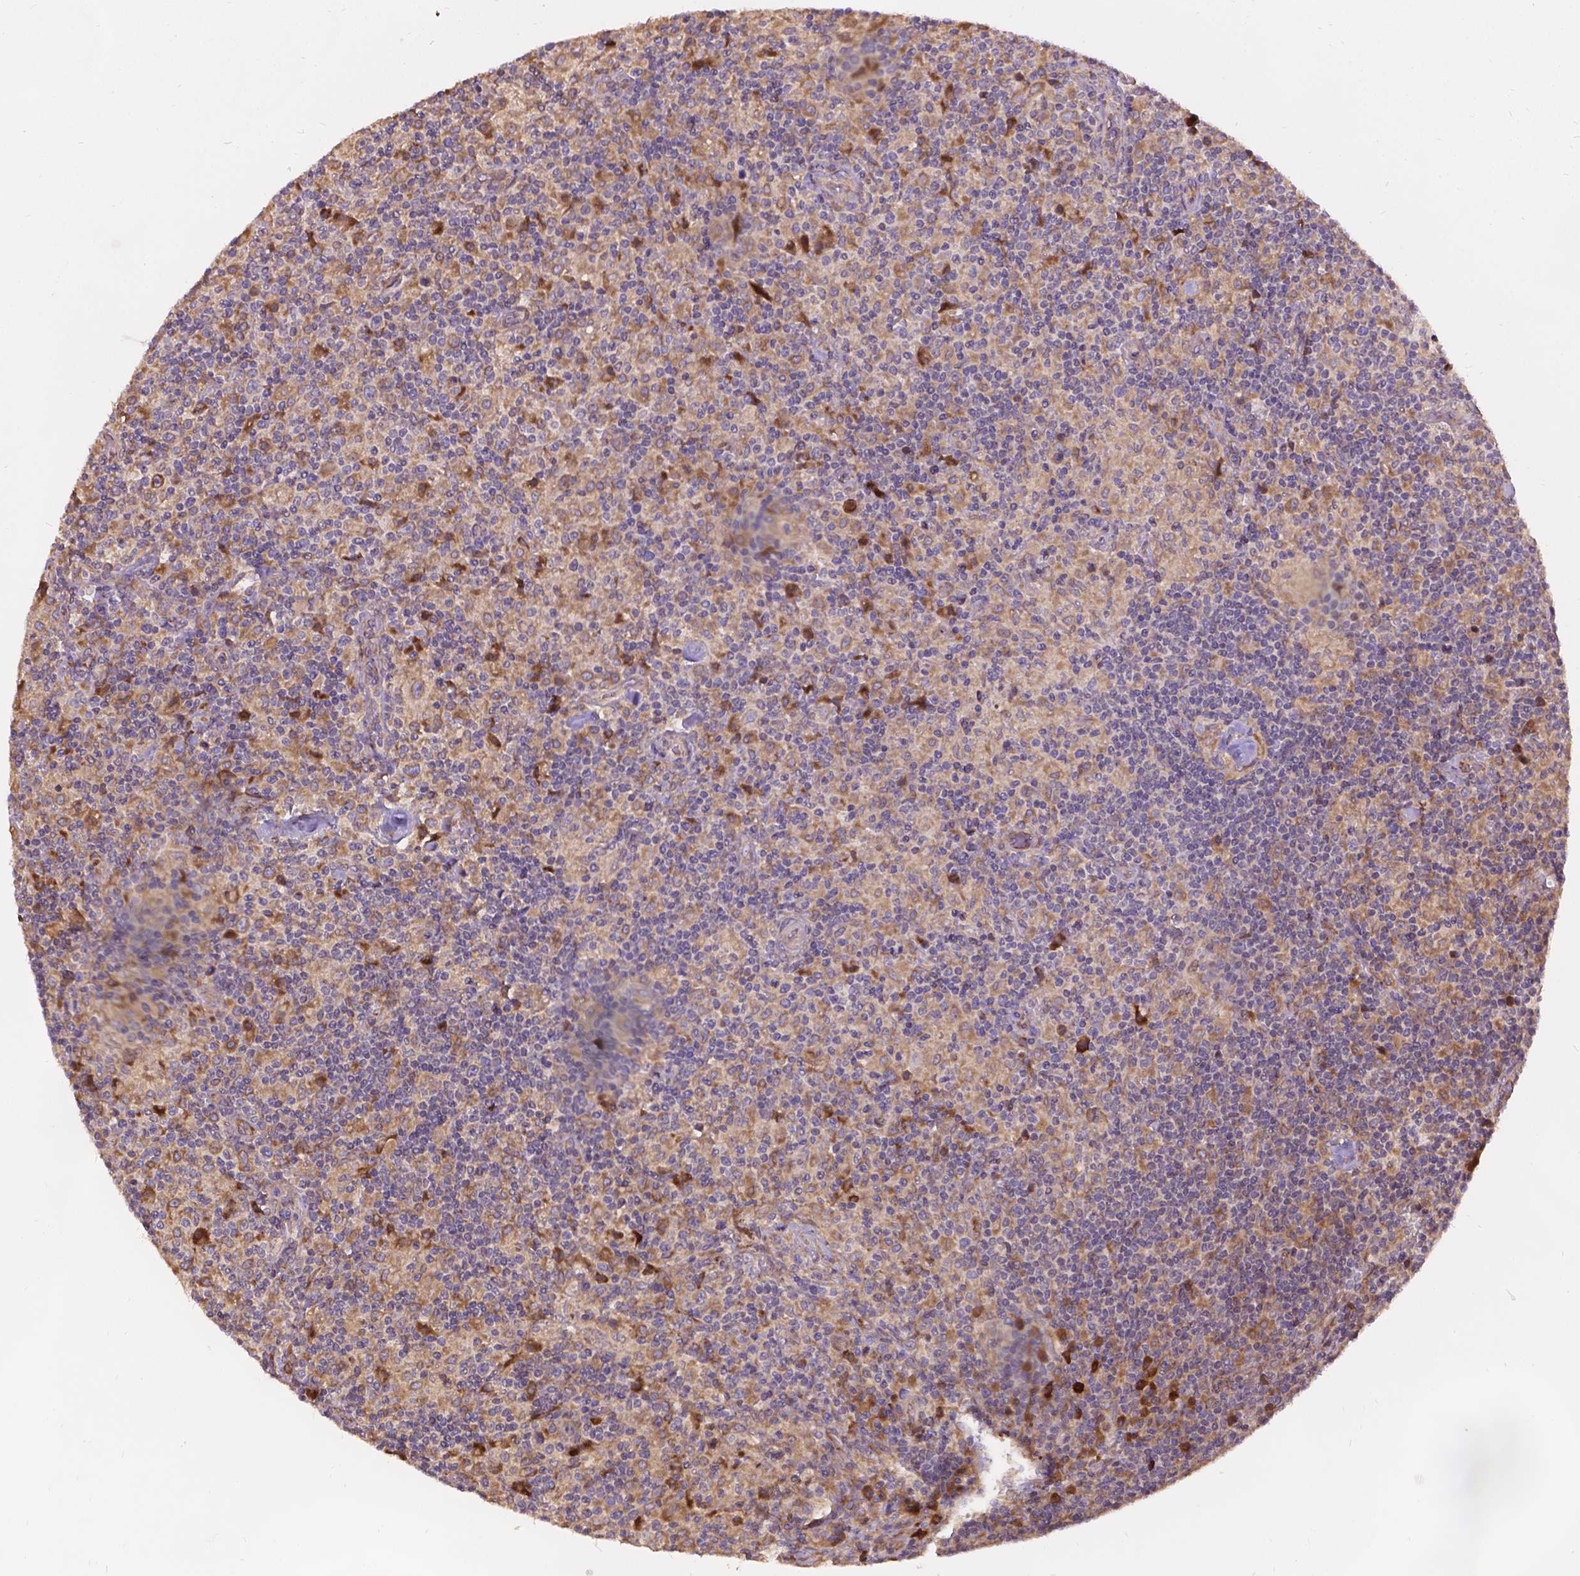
{"staining": {"intensity": "weak", "quantity": ">75%", "location": "cytoplasmic/membranous"}, "tissue": "lymphoma", "cell_type": "Tumor cells", "image_type": "cancer", "snomed": [{"axis": "morphology", "description": "Hodgkin's disease, NOS"}, {"axis": "topography", "description": "Lymph node"}], "caption": "IHC (DAB) staining of human Hodgkin's disease displays weak cytoplasmic/membranous protein expression in about >75% of tumor cells.", "gene": "DENND6A", "patient": {"sex": "male", "age": 70}}